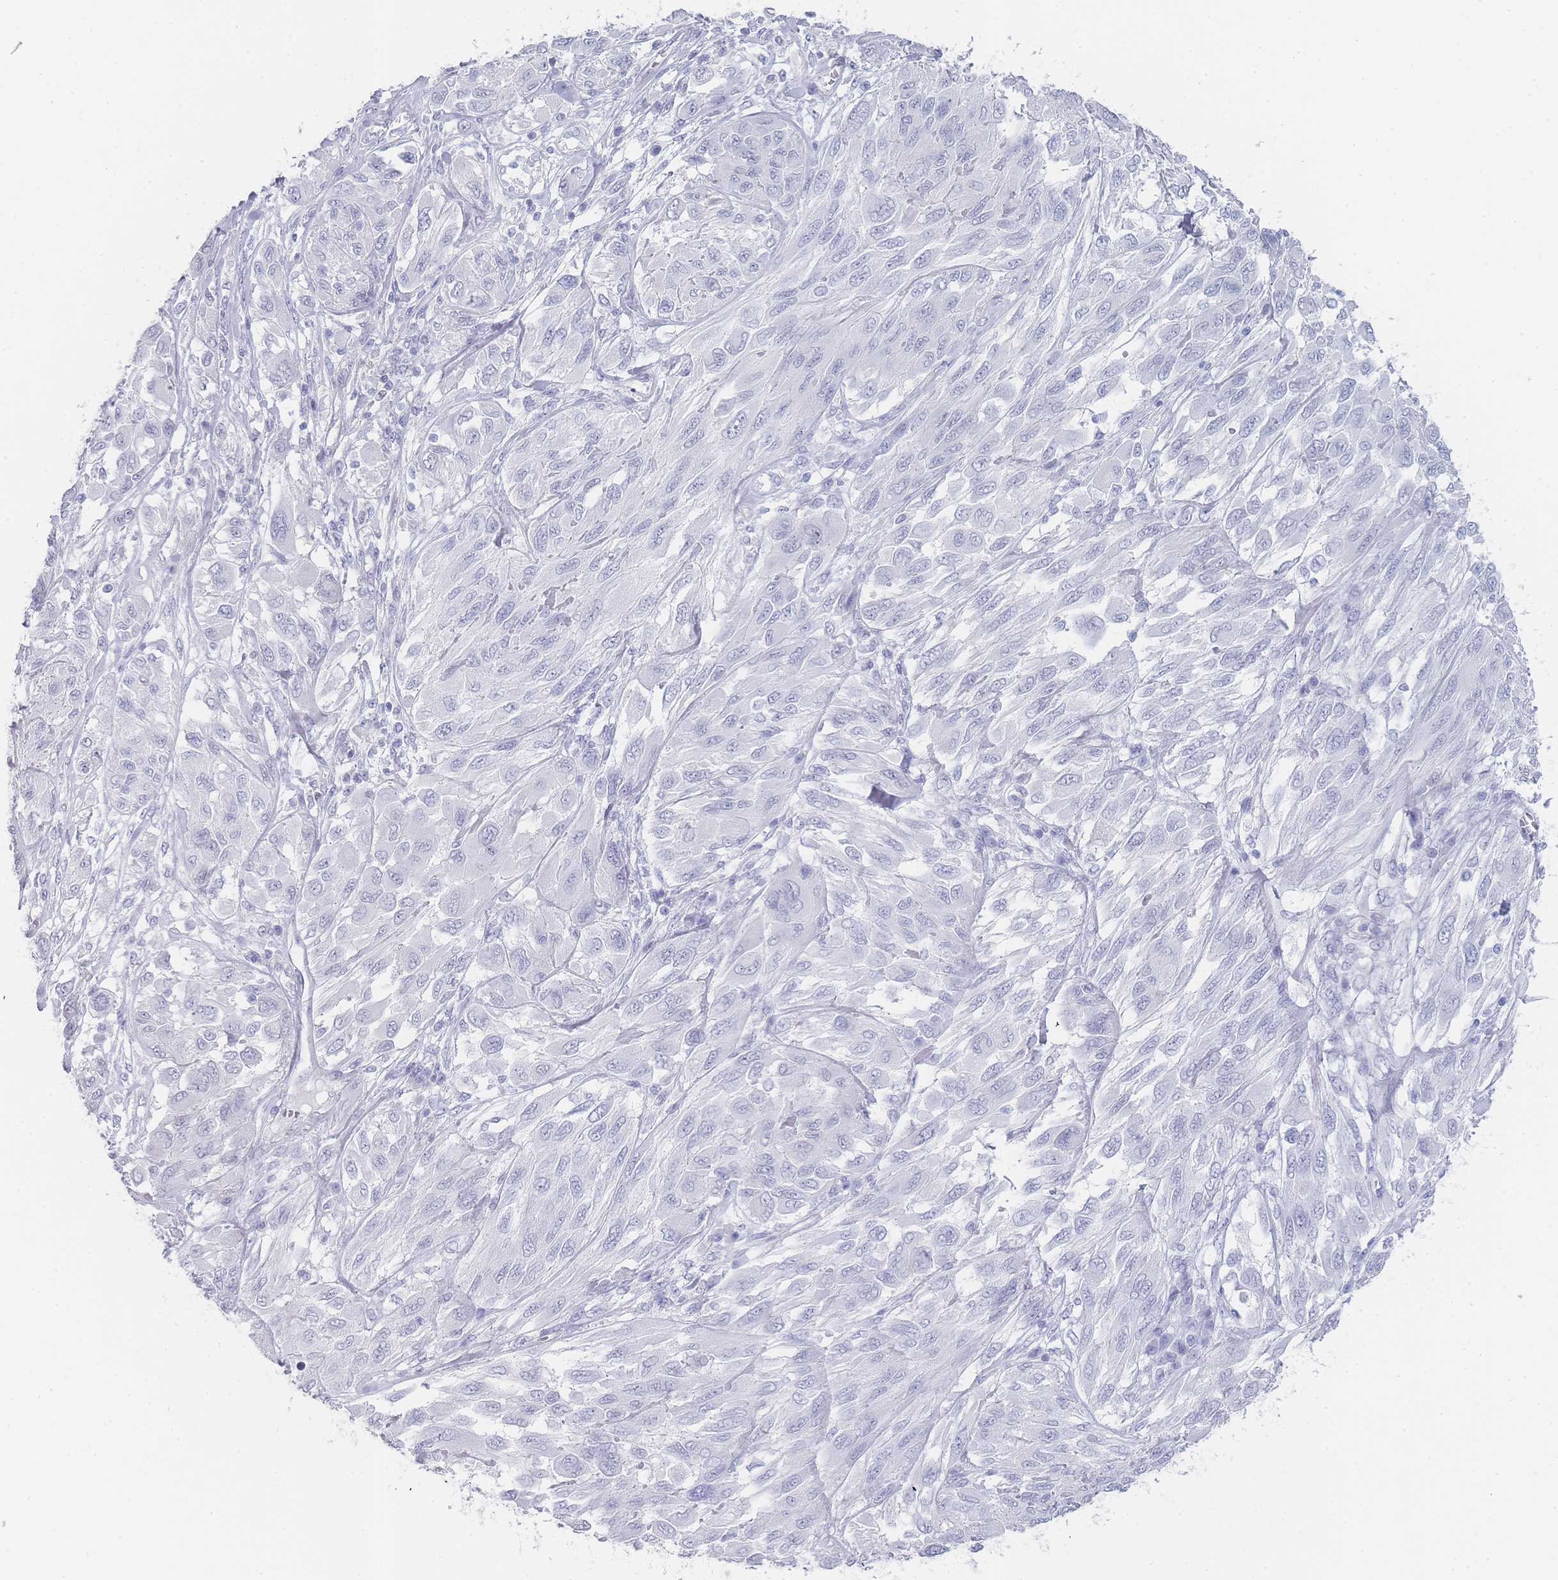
{"staining": {"intensity": "negative", "quantity": "none", "location": "none"}, "tissue": "melanoma", "cell_type": "Tumor cells", "image_type": "cancer", "snomed": [{"axis": "morphology", "description": "Malignant melanoma, NOS"}, {"axis": "topography", "description": "Skin"}], "caption": "Tumor cells are negative for protein expression in human malignant melanoma.", "gene": "IMPG1", "patient": {"sex": "female", "age": 91}}